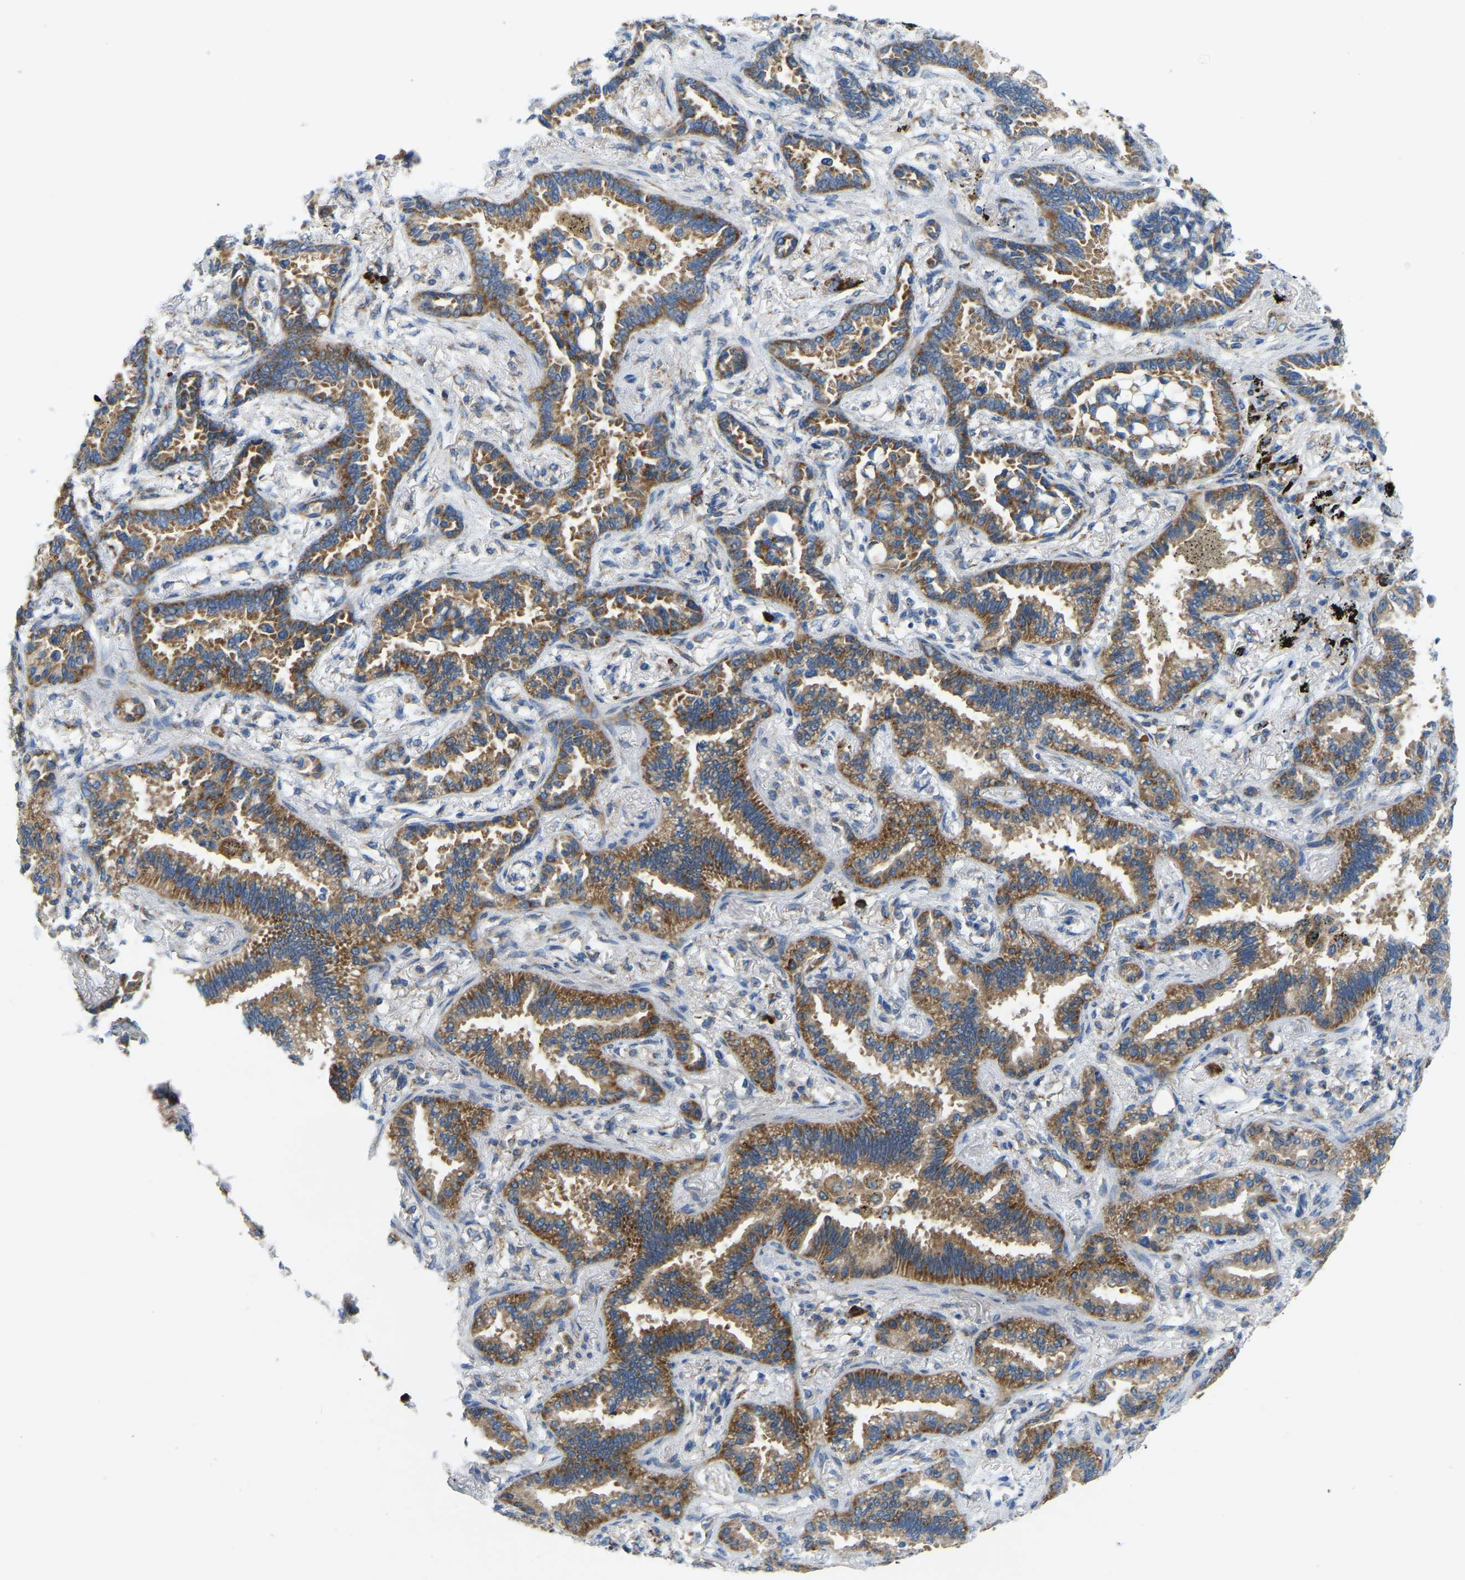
{"staining": {"intensity": "strong", "quantity": ">75%", "location": "cytoplasmic/membranous"}, "tissue": "lung cancer", "cell_type": "Tumor cells", "image_type": "cancer", "snomed": [{"axis": "morphology", "description": "Normal tissue, NOS"}, {"axis": "morphology", "description": "Adenocarcinoma, NOS"}, {"axis": "topography", "description": "Lung"}], "caption": "Brown immunohistochemical staining in human adenocarcinoma (lung) displays strong cytoplasmic/membranous staining in about >75% of tumor cells.", "gene": "SND1", "patient": {"sex": "male", "age": 59}}